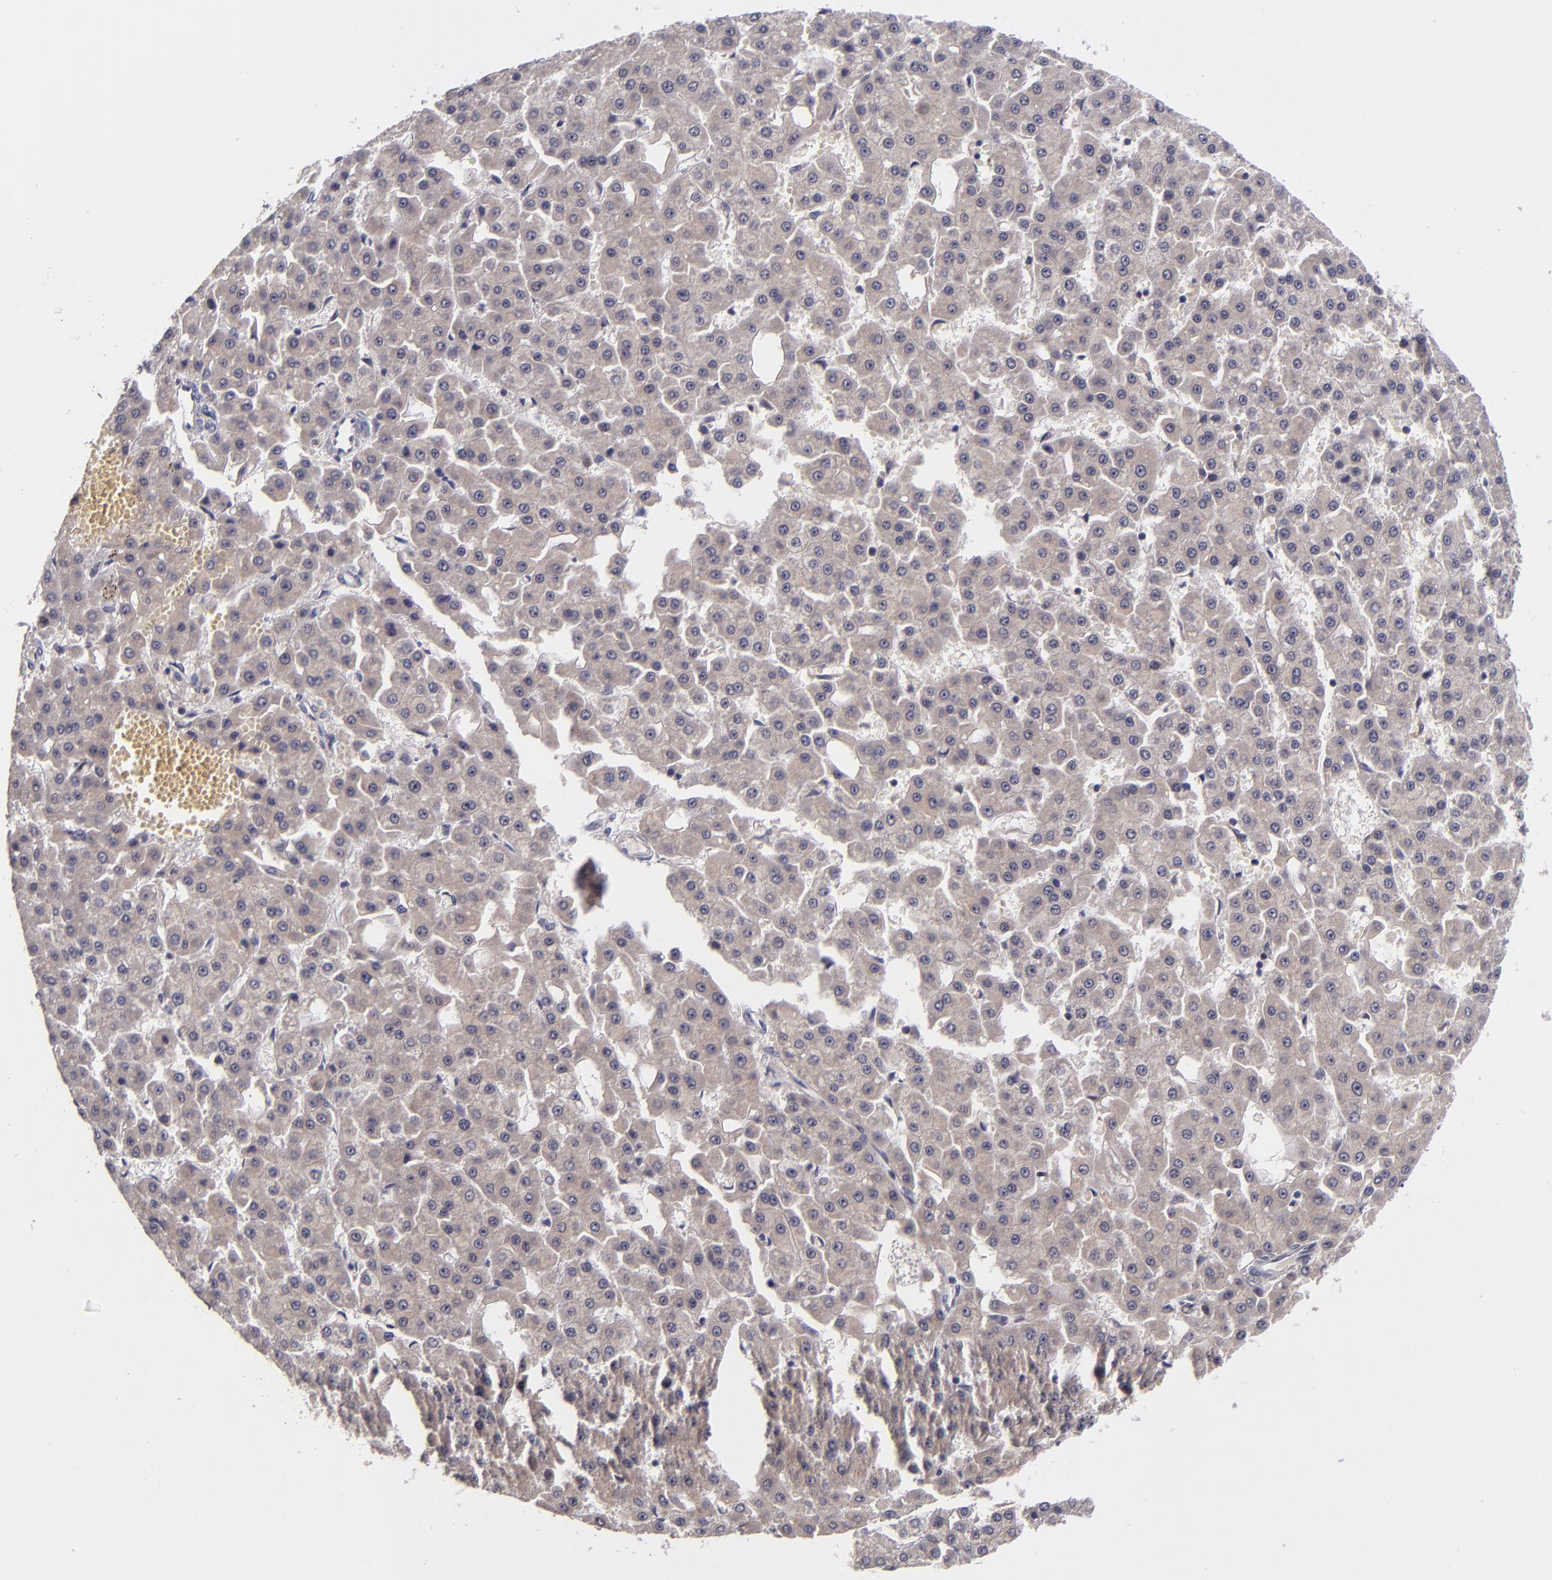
{"staining": {"intensity": "weak", "quantity": "<25%", "location": "nuclear"}, "tissue": "liver cancer", "cell_type": "Tumor cells", "image_type": "cancer", "snomed": [{"axis": "morphology", "description": "Carcinoma, Hepatocellular, NOS"}, {"axis": "topography", "description": "Liver"}], "caption": "Protein analysis of liver hepatocellular carcinoma exhibits no significant staining in tumor cells.", "gene": "CDC7", "patient": {"sex": "male", "age": 47}}